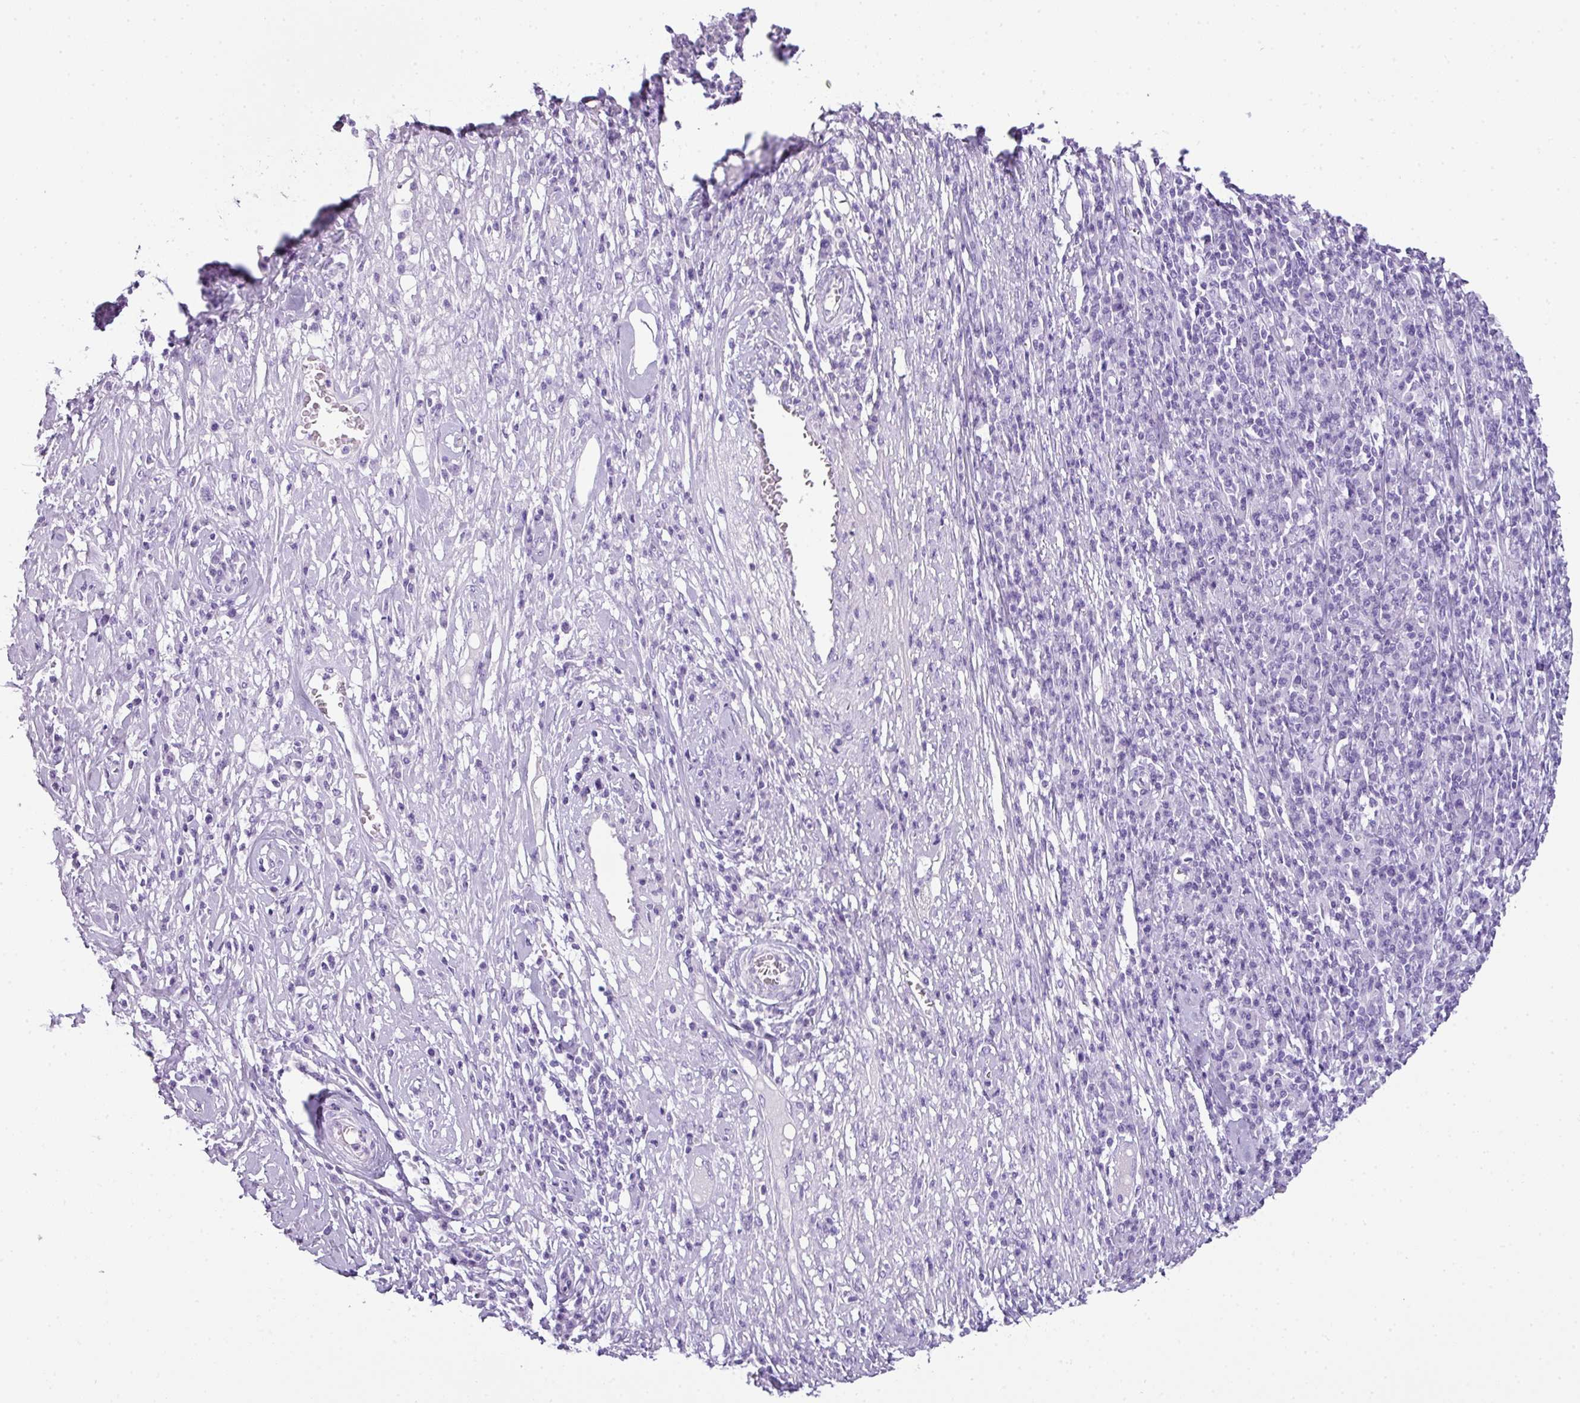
{"staining": {"intensity": "negative", "quantity": "none", "location": "none"}, "tissue": "cervical cancer", "cell_type": "Tumor cells", "image_type": "cancer", "snomed": [{"axis": "morphology", "description": "Squamous cell carcinoma, NOS"}, {"axis": "topography", "description": "Cervix"}], "caption": "This micrograph is of cervical squamous cell carcinoma stained with immunohistochemistry (IHC) to label a protein in brown with the nuclei are counter-stained blue. There is no expression in tumor cells. (DAB immunohistochemistry, high magnification).", "gene": "TNP1", "patient": {"sex": "female", "age": 46}}